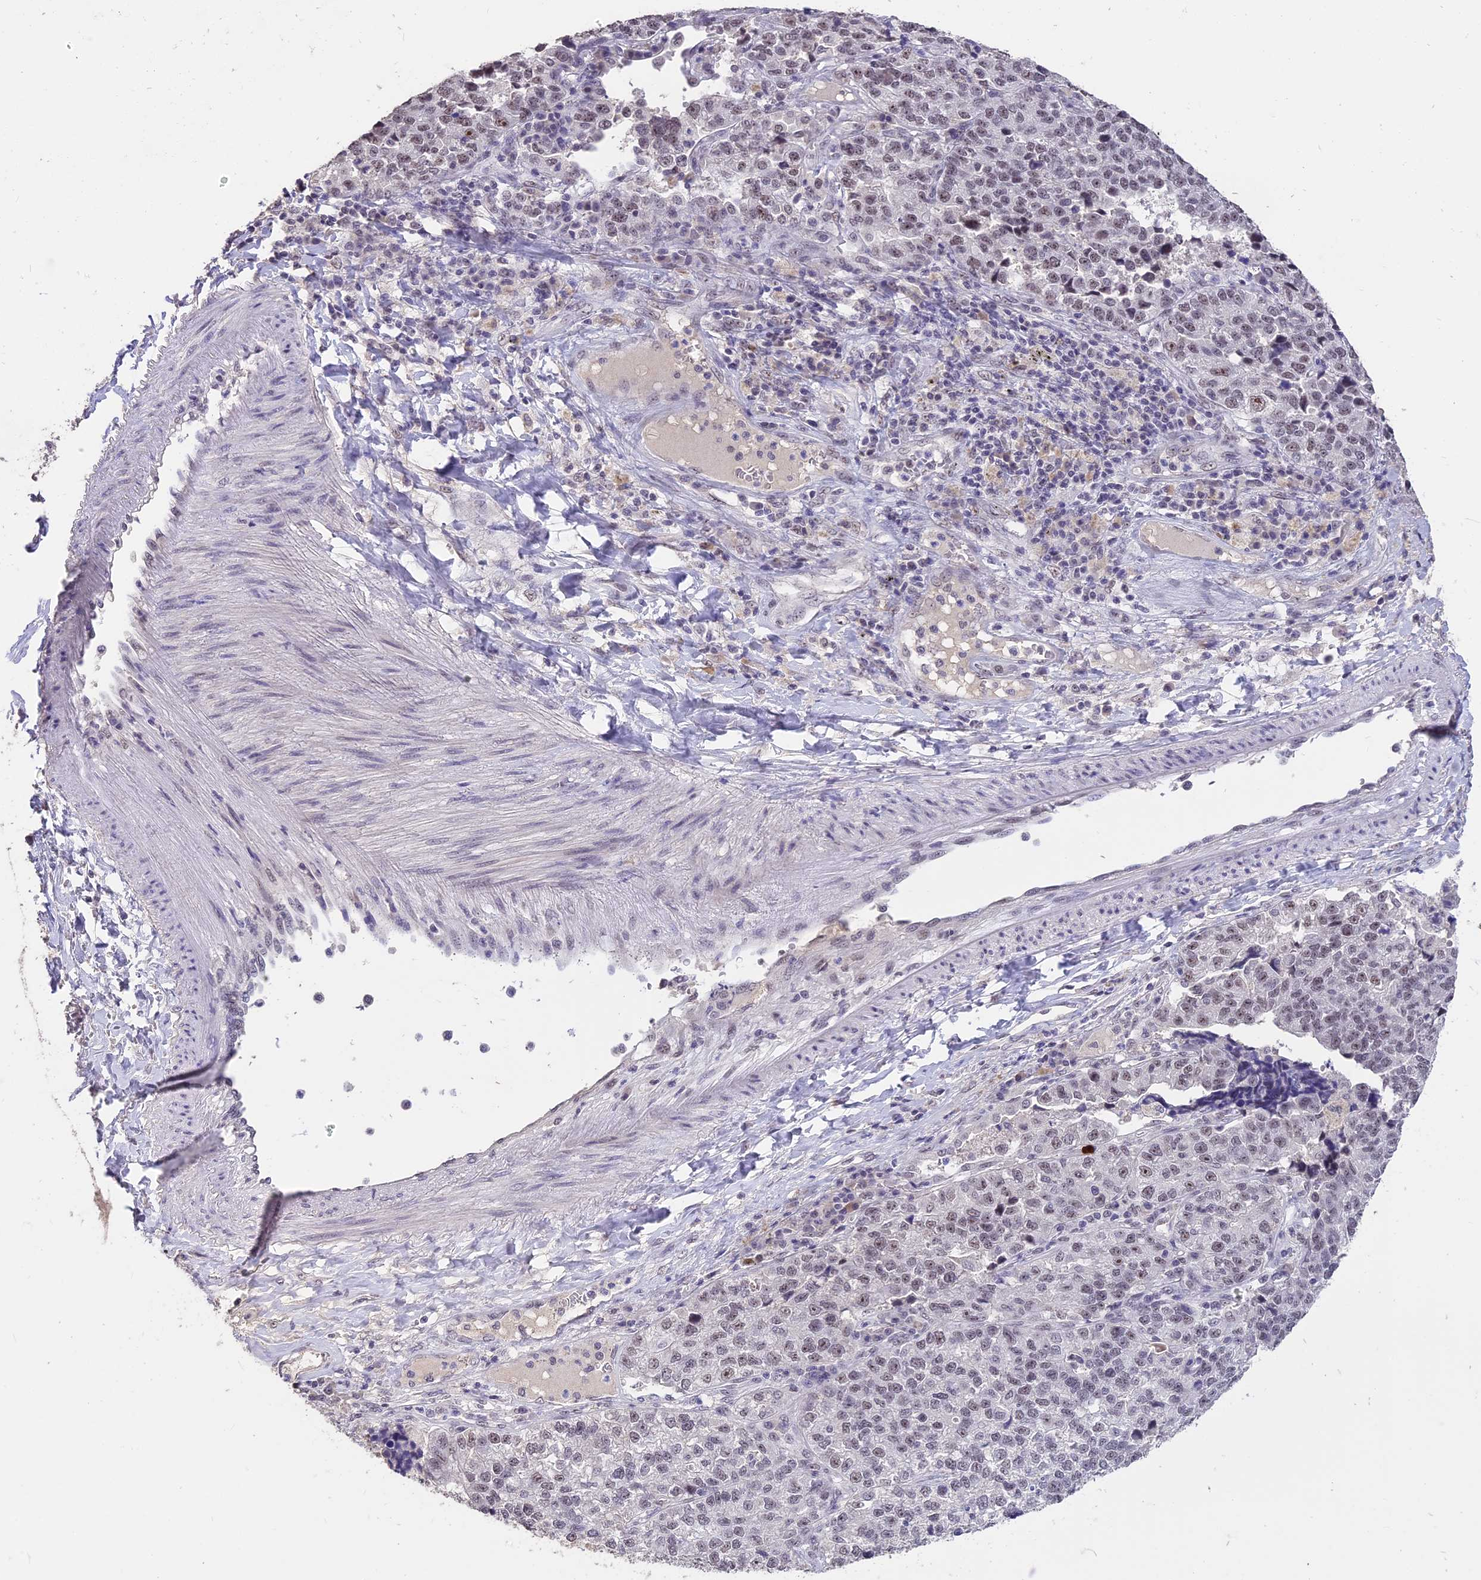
{"staining": {"intensity": "weak", "quantity": "<25%", "location": "nuclear"}, "tissue": "lung cancer", "cell_type": "Tumor cells", "image_type": "cancer", "snomed": [{"axis": "morphology", "description": "Adenocarcinoma, NOS"}, {"axis": "topography", "description": "Lung"}], "caption": "Protein analysis of adenocarcinoma (lung) displays no significant staining in tumor cells. (Immunohistochemistry, brightfield microscopy, high magnification).", "gene": "SETD2", "patient": {"sex": "male", "age": 49}}